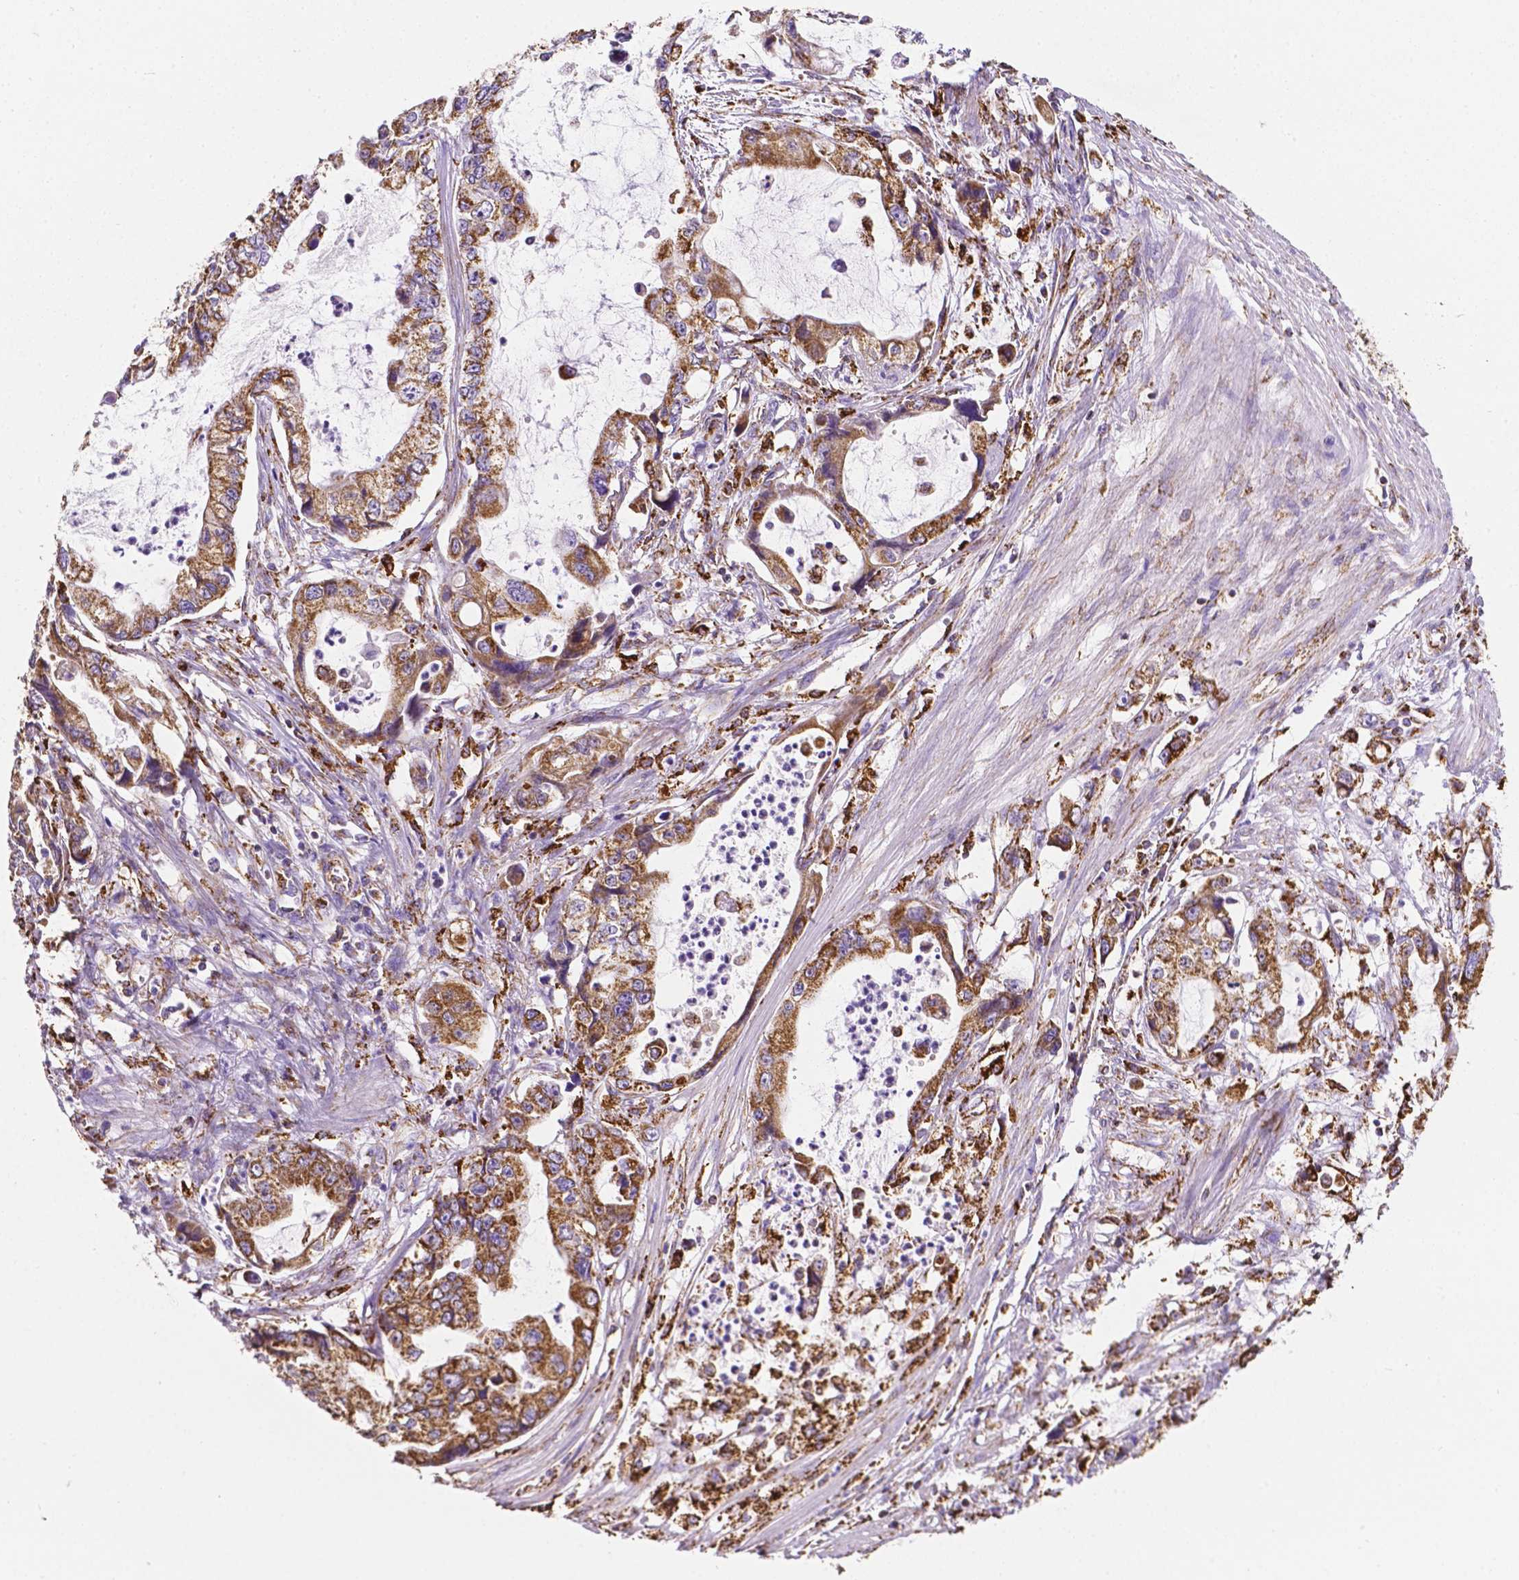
{"staining": {"intensity": "strong", "quantity": ">75%", "location": "cytoplasmic/membranous"}, "tissue": "stomach cancer", "cell_type": "Tumor cells", "image_type": "cancer", "snomed": [{"axis": "morphology", "description": "Adenocarcinoma, NOS"}, {"axis": "topography", "description": "Pancreas"}, {"axis": "topography", "description": "Stomach, upper"}, {"axis": "topography", "description": "Stomach"}], "caption": "Human stomach cancer (adenocarcinoma) stained with a brown dye exhibits strong cytoplasmic/membranous positive expression in about >75% of tumor cells.", "gene": "RMDN3", "patient": {"sex": "male", "age": 77}}